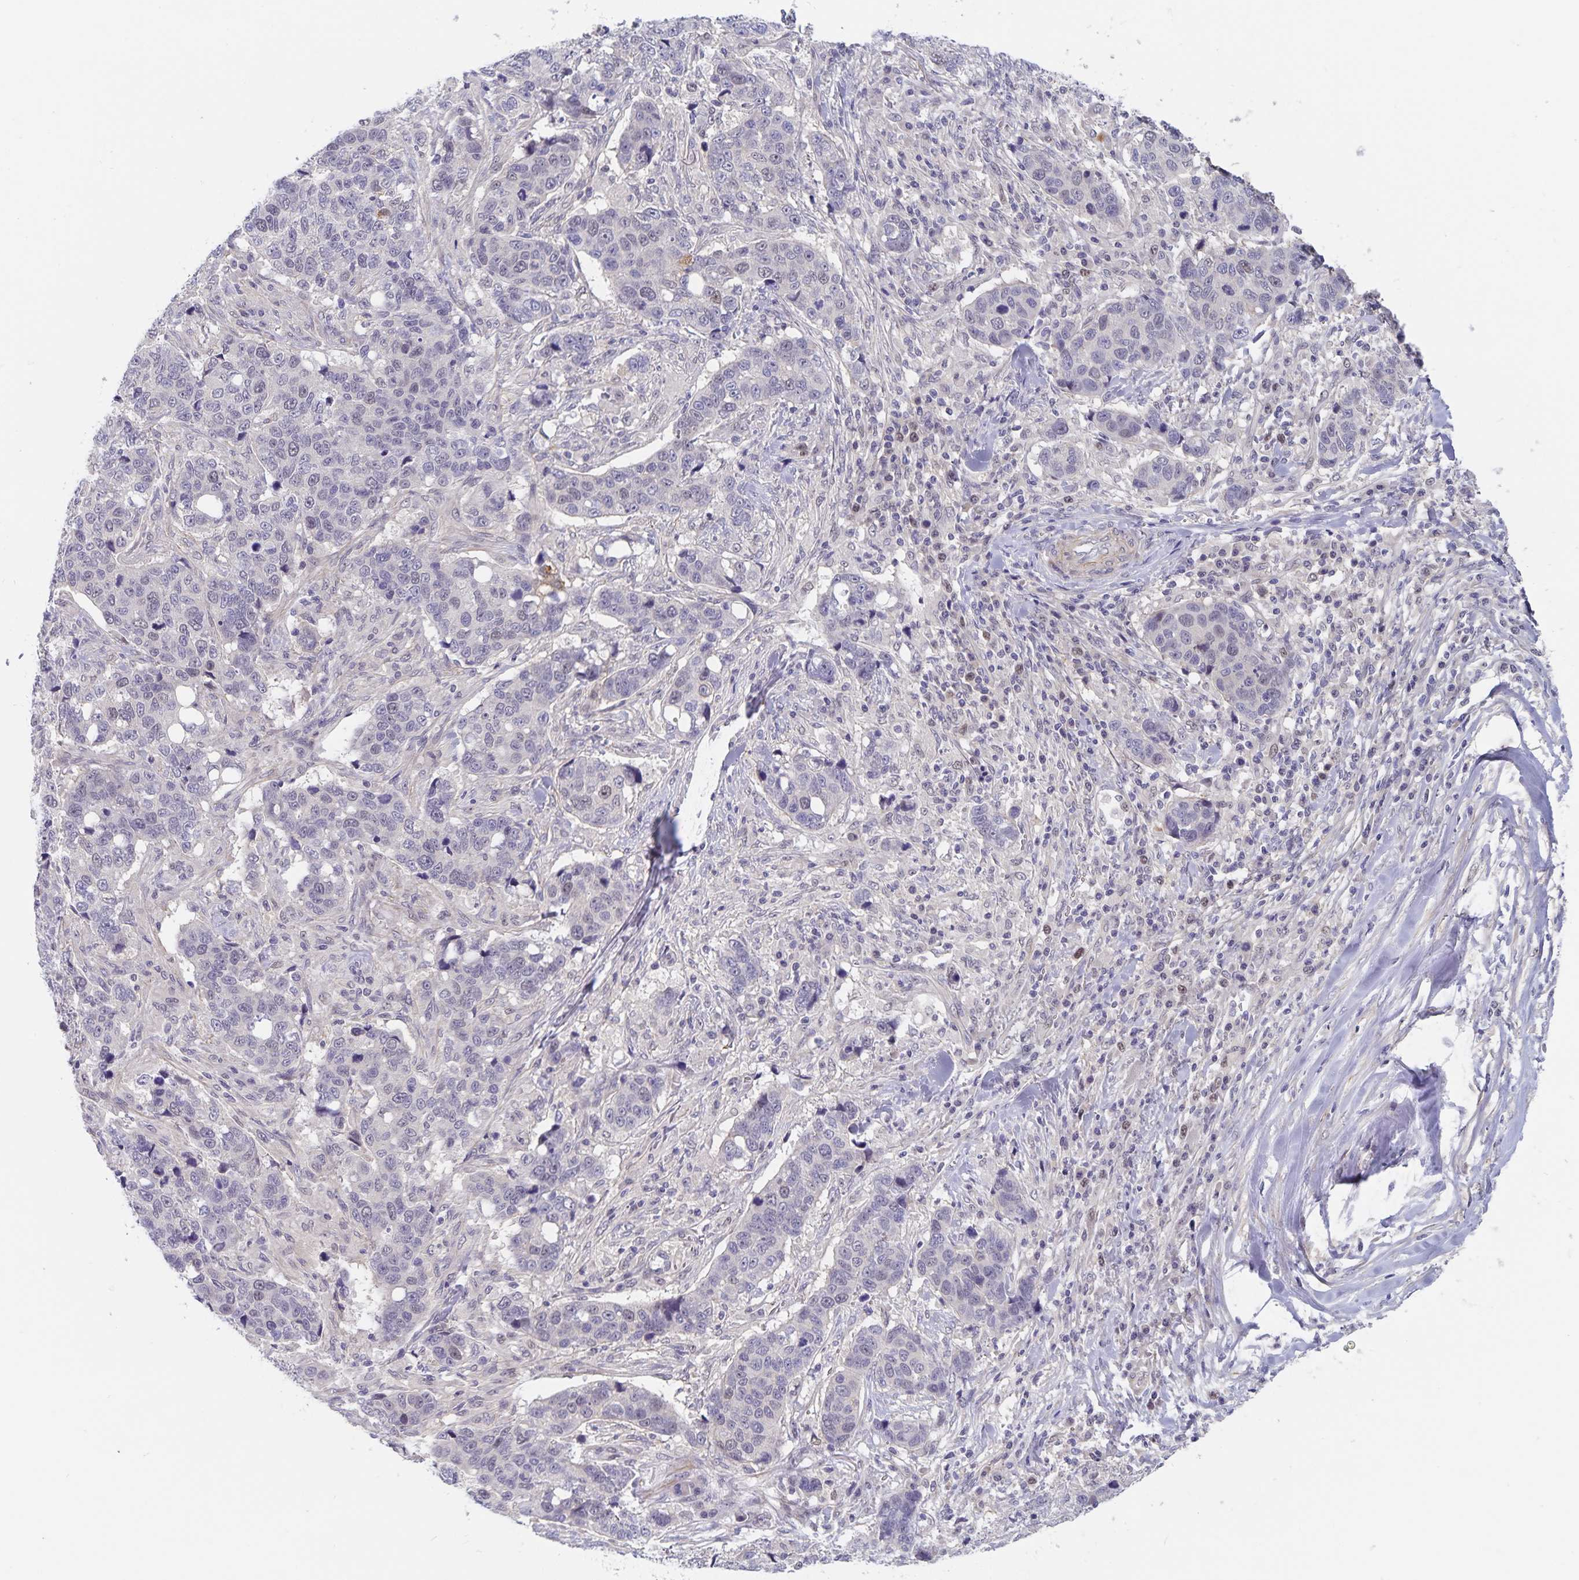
{"staining": {"intensity": "negative", "quantity": "none", "location": "none"}, "tissue": "lung cancer", "cell_type": "Tumor cells", "image_type": "cancer", "snomed": [{"axis": "morphology", "description": "Squamous cell carcinoma, NOS"}, {"axis": "topography", "description": "Lymph node"}, {"axis": "topography", "description": "Lung"}], "caption": "Lung cancer stained for a protein using immunohistochemistry (IHC) shows no expression tumor cells.", "gene": "BAG6", "patient": {"sex": "male", "age": 61}}